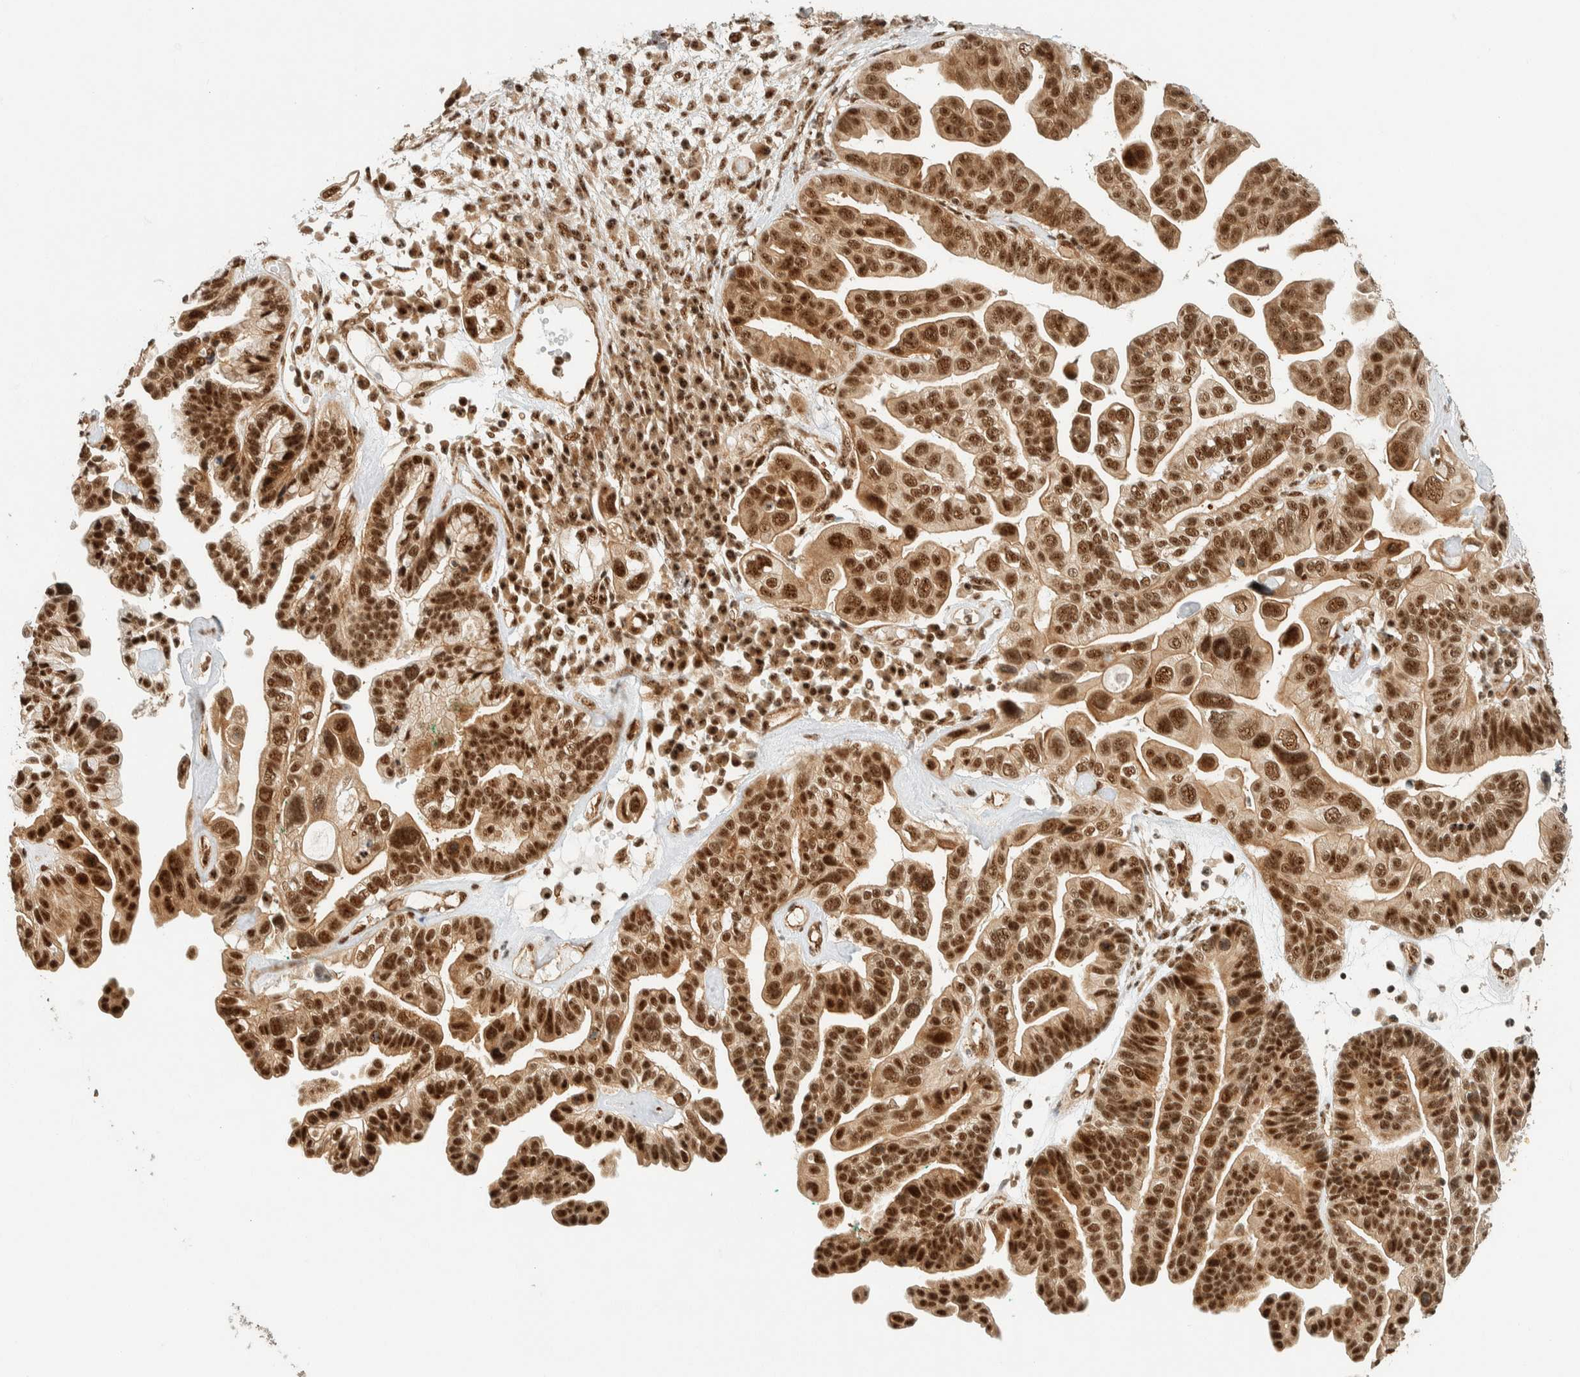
{"staining": {"intensity": "strong", "quantity": ">75%", "location": "nuclear"}, "tissue": "ovarian cancer", "cell_type": "Tumor cells", "image_type": "cancer", "snomed": [{"axis": "morphology", "description": "Cystadenocarcinoma, serous, NOS"}, {"axis": "topography", "description": "Ovary"}], "caption": "Serous cystadenocarcinoma (ovarian) stained for a protein (brown) demonstrates strong nuclear positive positivity in approximately >75% of tumor cells.", "gene": "SIK1", "patient": {"sex": "female", "age": 56}}